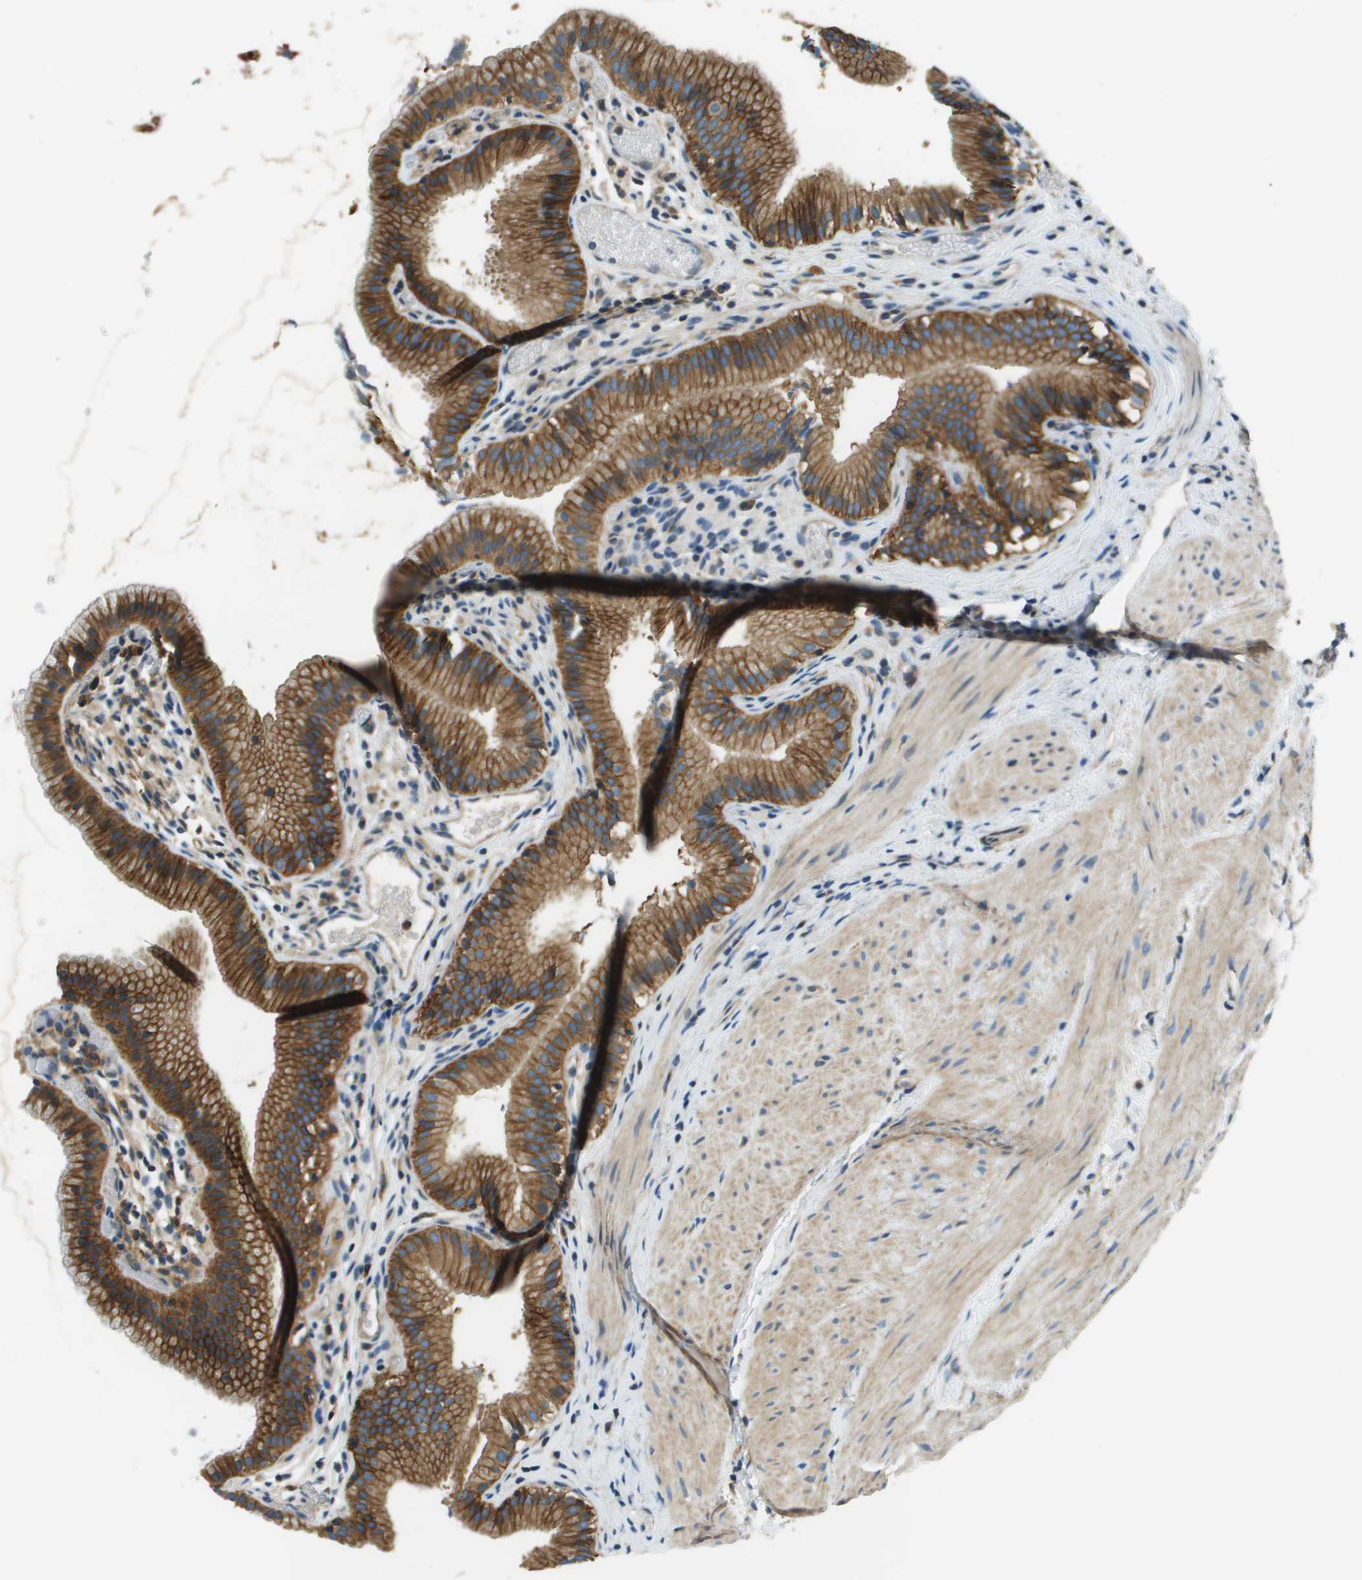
{"staining": {"intensity": "strong", "quantity": ">75%", "location": "cytoplasmic/membranous"}, "tissue": "gallbladder", "cell_type": "Glandular cells", "image_type": "normal", "snomed": [{"axis": "morphology", "description": "Normal tissue, NOS"}, {"axis": "topography", "description": "Gallbladder"}], "caption": "DAB (3,3'-diaminobenzidine) immunohistochemical staining of unremarkable human gallbladder displays strong cytoplasmic/membranous protein positivity in approximately >75% of glandular cells. The staining is performed using DAB brown chromogen to label protein expression. The nuclei are counter-stained blue using hematoxylin.", "gene": "TMEM51", "patient": {"sex": "female", "age": 26}}